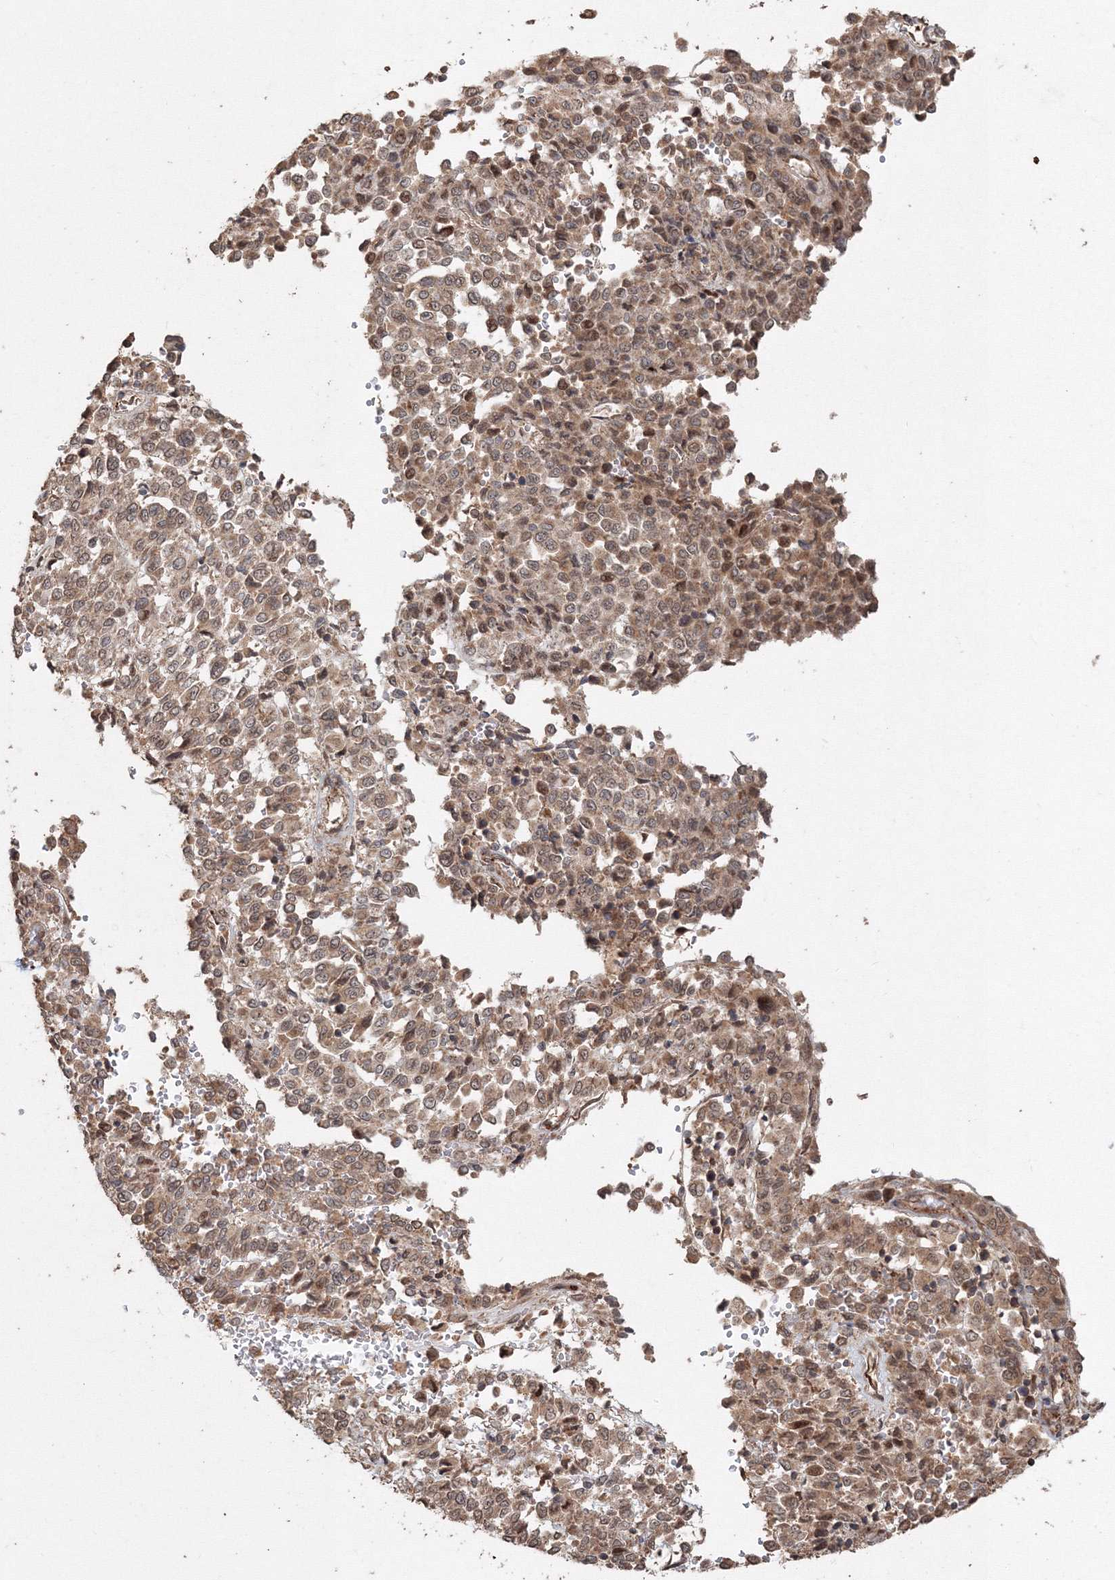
{"staining": {"intensity": "weak", "quantity": ">75%", "location": "cytoplasmic/membranous"}, "tissue": "melanoma", "cell_type": "Tumor cells", "image_type": "cancer", "snomed": [{"axis": "morphology", "description": "Malignant melanoma, Metastatic site"}, {"axis": "topography", "description": "Pancreas"}], "caption": "There is low levels of weak cytoplasmic/membranous staining in tumor cells of melanoma, as demonstrated by immunohistochemical staining (brown color).", "gene": "ANAPC16", "patient": {"sex": "female", "age": 30}}